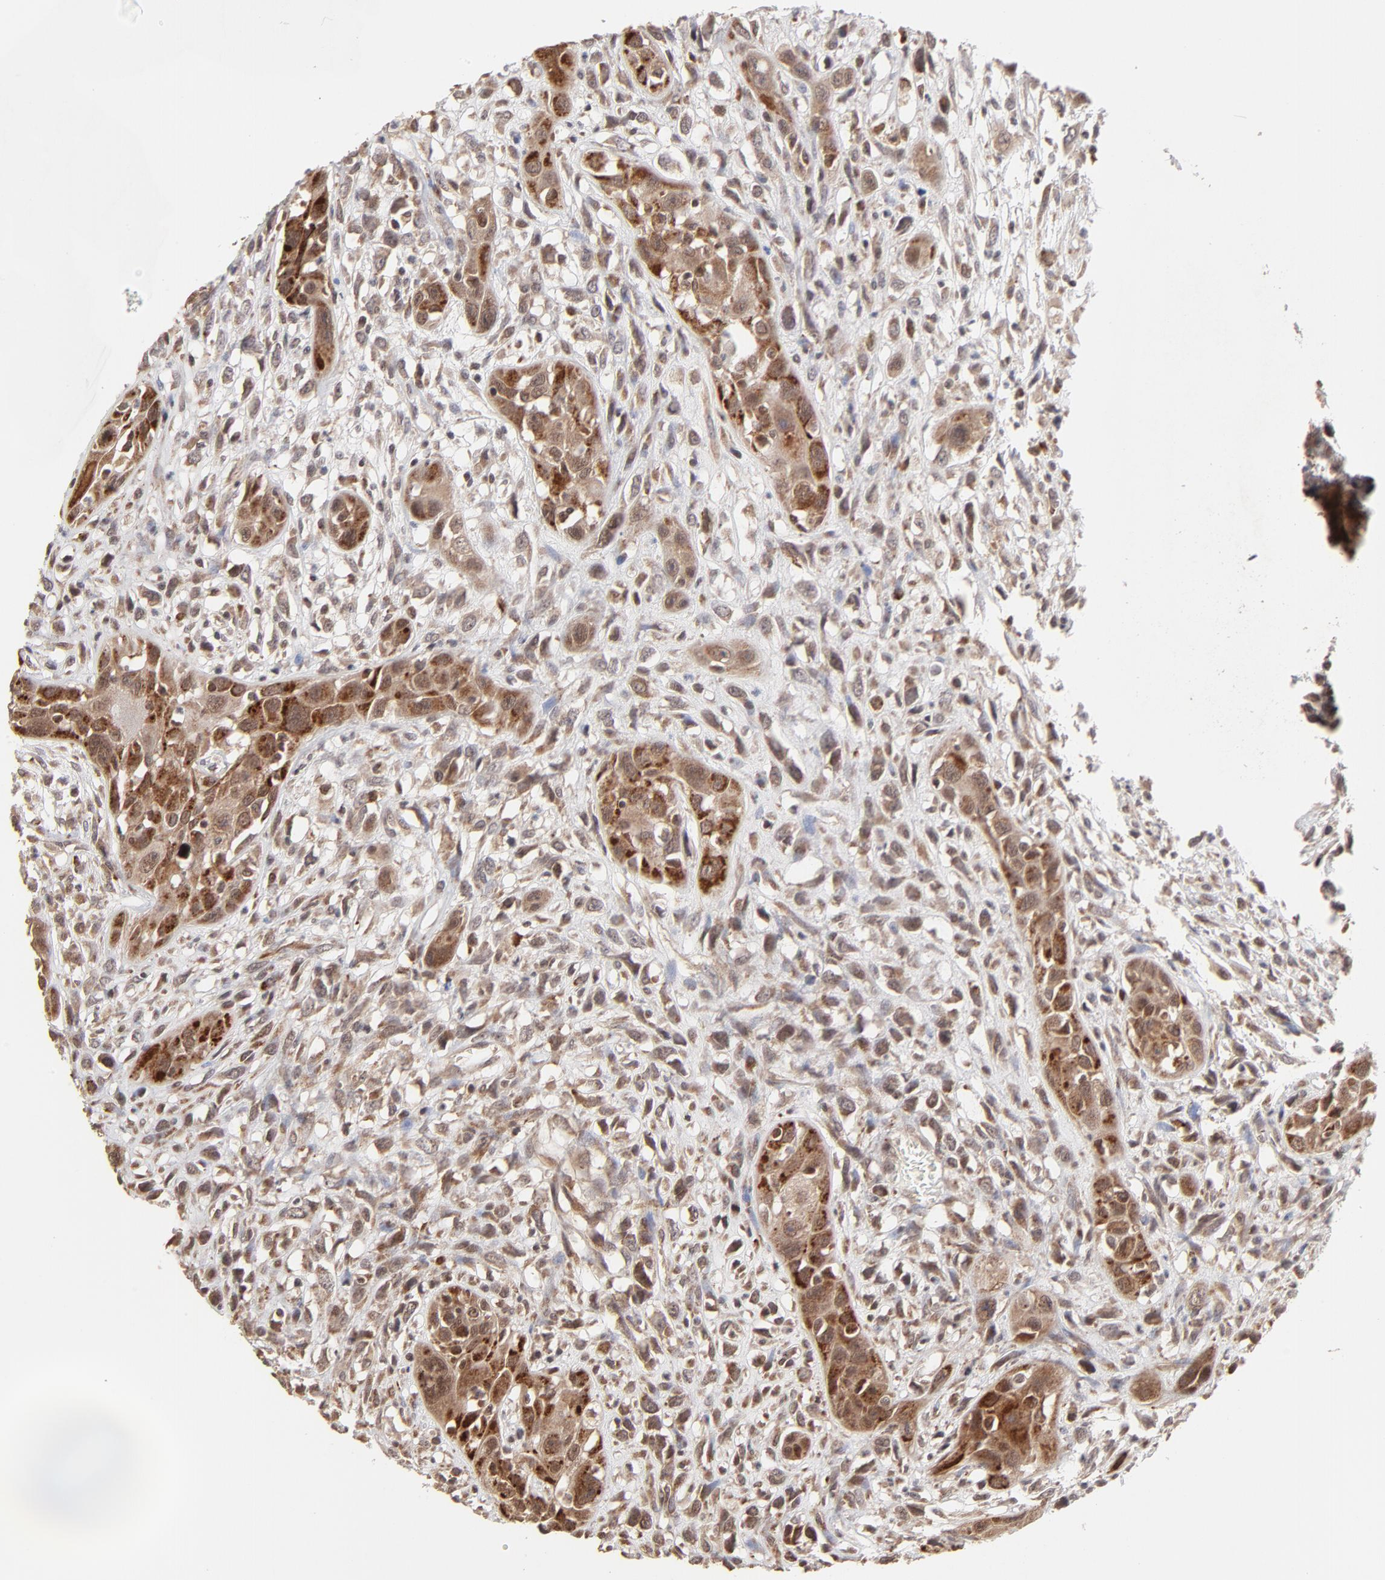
{"staining": {"intensity": "moderate", "quantity": ">75%", "location": "cytoplasmic/membranous,nuclear"}, "tissue": "head and neck cancer", "cell_type": "Tumor cells", "image_type": "cancer", "snomed": [{"axis": "morphology", "description": "Necrosis, NOS"}, {"axis": "morphology", "description": "Neoplasm, malignant, NOS"}, {"axis": "topography", "description": "Salivary gland"}, {"axis": "topography", "description": "Head-Neck"}], "caption": "Head and neck cancer (malignant neoplasm) stained for a protein (brown) reveals moderate cytoplasmic/membranous and nuclear positive expression in approximately >75% of tumor cells.", "gene": "ARIH1", "patient": {"sex": "male", "age": 43}}